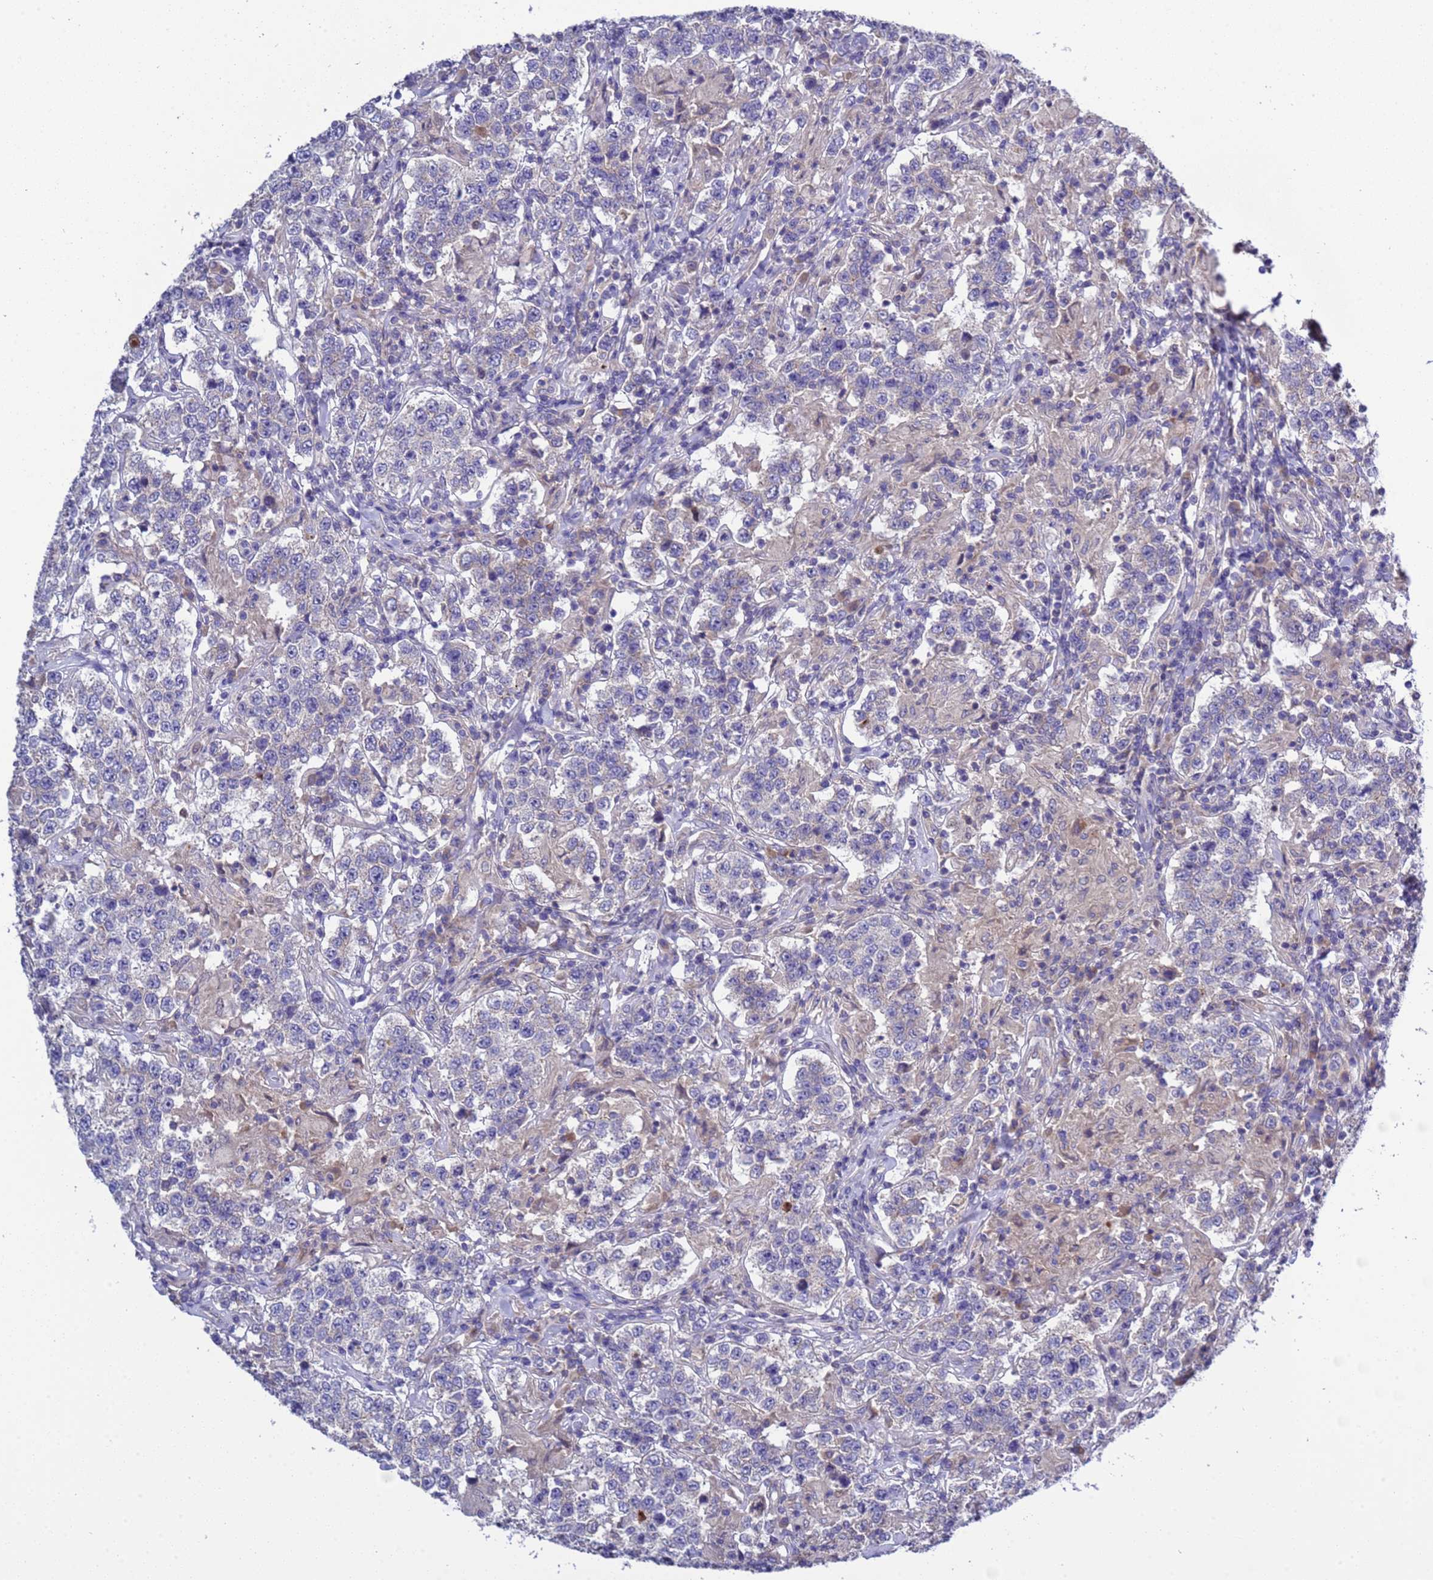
{"staining": {"intensity": "negative", "quantity": "none", "location": "none"}, "tissue": "testis cancer", "cell_type": "Tumor cells", "image_type": "cancer", "snomed": [{"axis": "morphology", "description": "Seminoma, NOS"}, {"axis": "morphology", "description": "Carcinoma, Embryonal, NOS"}, {"axis": "topography", "description": "Testis"}], "caption": "Micrograph shows no protein staining in tumor cells of testis cancer tissue.", "gene": "RC3H2", "patient": {"sex": "male", "age": 41}}